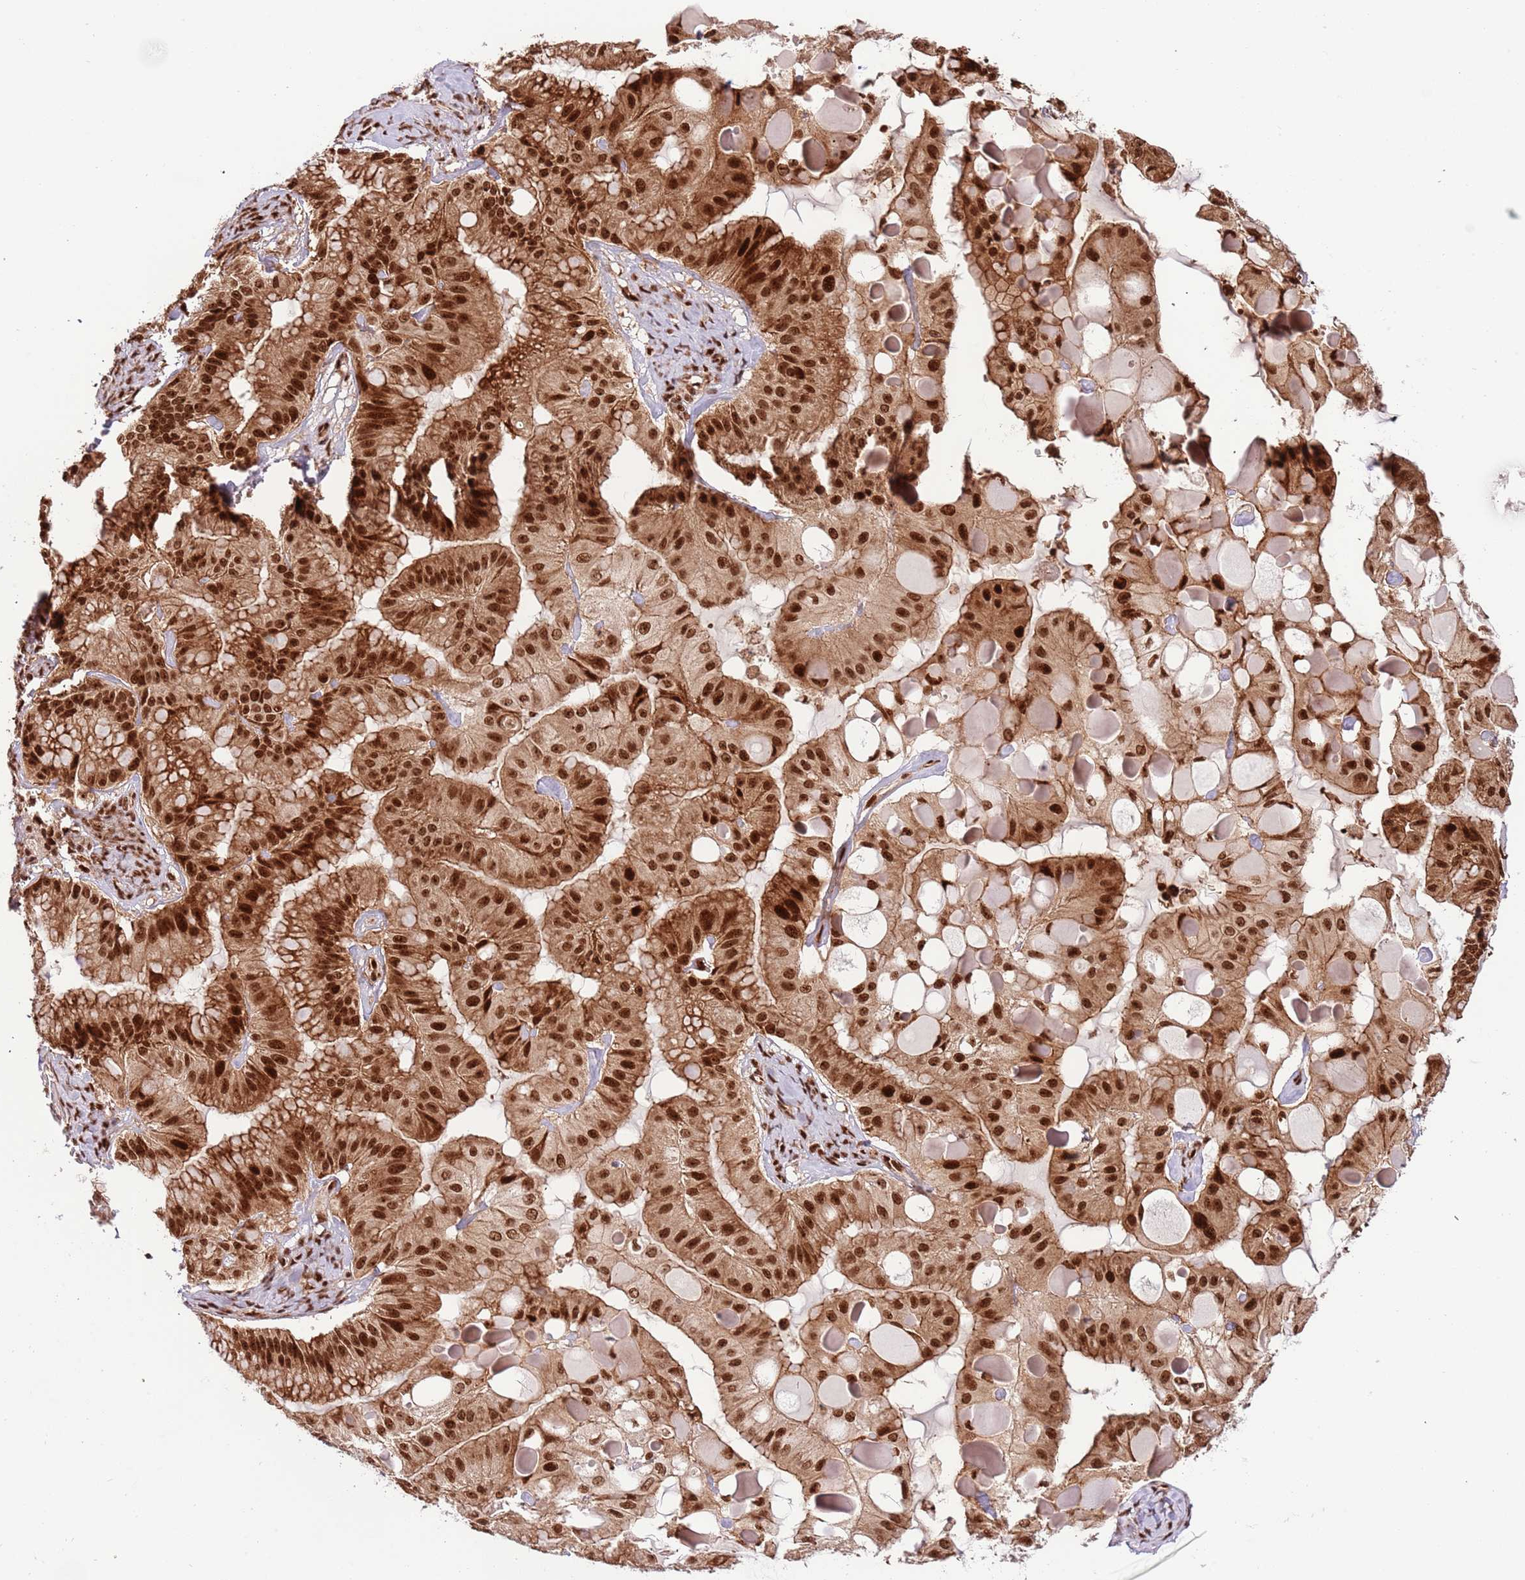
{"staining": {"intensity": "strong", "quantity": ">75%", "location": "cytoplasmic/membranous,nuclear"}, "tissue": "ovarian cancer", "cell_type": "Tumor cells", "image_type": "cancer", "snomed": [{"axis": "morphology", "description": "Cystadenocarcinoma, mucinous, NOS"}, {"axis": "topography", "description": "Ovary"}], "caption": "An immunohistochemistry (IHC) photomicrograph of tumor tissue is shown. Protein staining in brown labels strong cytoplasmic/membranous and nuclear positivity in ovarian cancer (mucinous cystadenocarcinoma) within tumor cells.", "gene": "RIF1", "patient": {"sex": "female", "age": 61}}